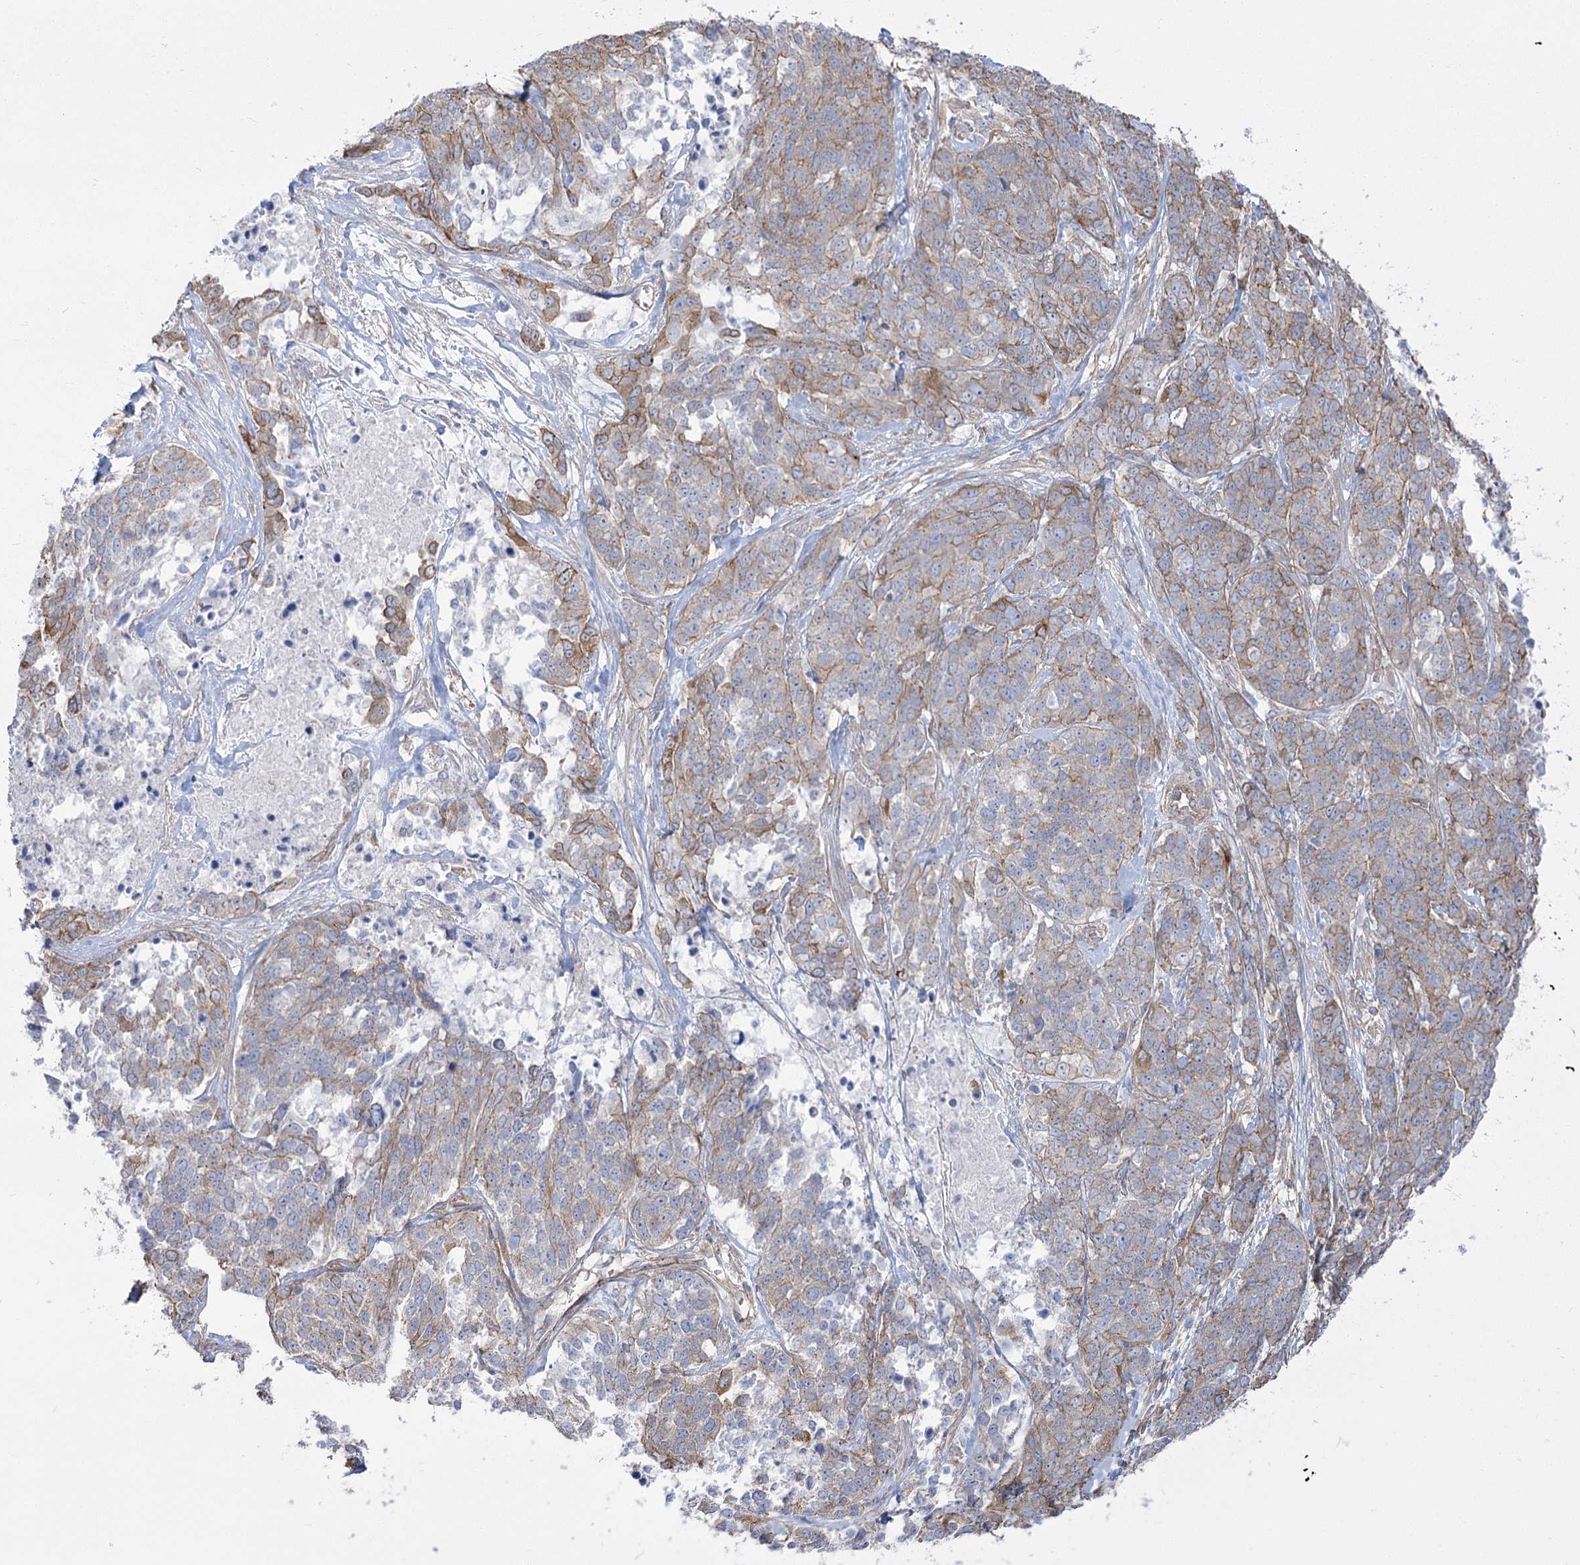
{"staining": {"intensity": "moderate", "quantity": "<25%", "location": "cytoplasmic/membranous"}, "tissue": "ovarian cancer", "cell_type": "Tumor cells", "image_type": "cancer", "snomed": [{"axis": "morphology", "description": "Cystadenocarcinoma, serous, NOS"}, {"axis": "topography", "description": "Ovary"}], "caption": "Serous cystadenocarcinoma (ovarian) stained with IHC exhibits moderate cytoplasmic/membranous expression in approximately <25% of tumor cells.", "gene": "PLEKHA5", "patient": {"sex": "female", "age": 44}}